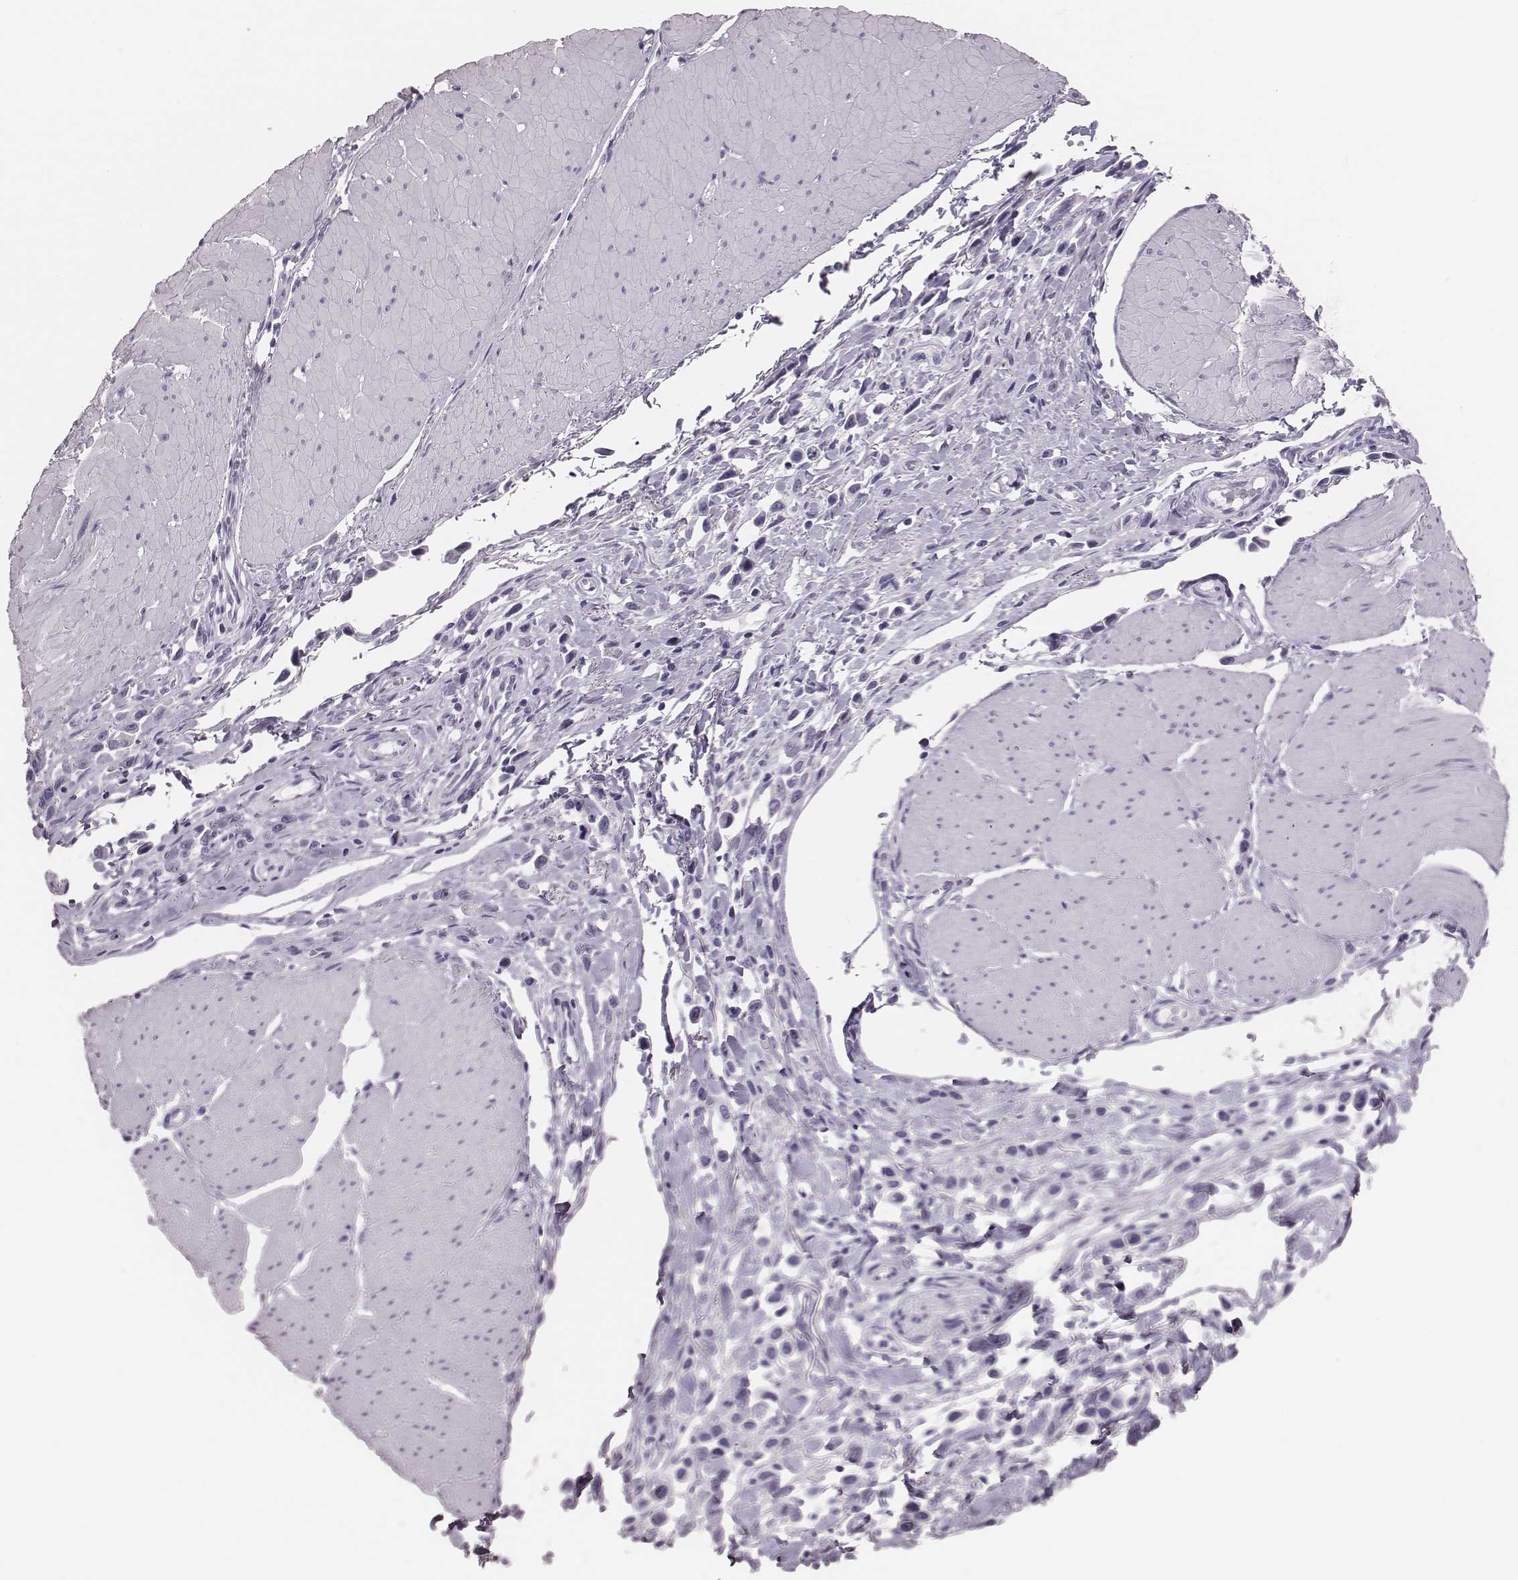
{"staining": {"intensity": "negative", "quantity": "none", "location": "none"}, "tissue": "stomach cancer", "cell_type": "Tumor cells", "image_type": "cancer", "snomed": [{"axis": "morphology", "description": "Adenocarcinoma, NOS"}, {"axis": "topography", "description": "Stomach"}], "caption": "Tumor cells show no significant protein expression in adenocarcinoma (stomach).", "gene": "H1-6", "patient": {"sex": "male", "age": 47}}